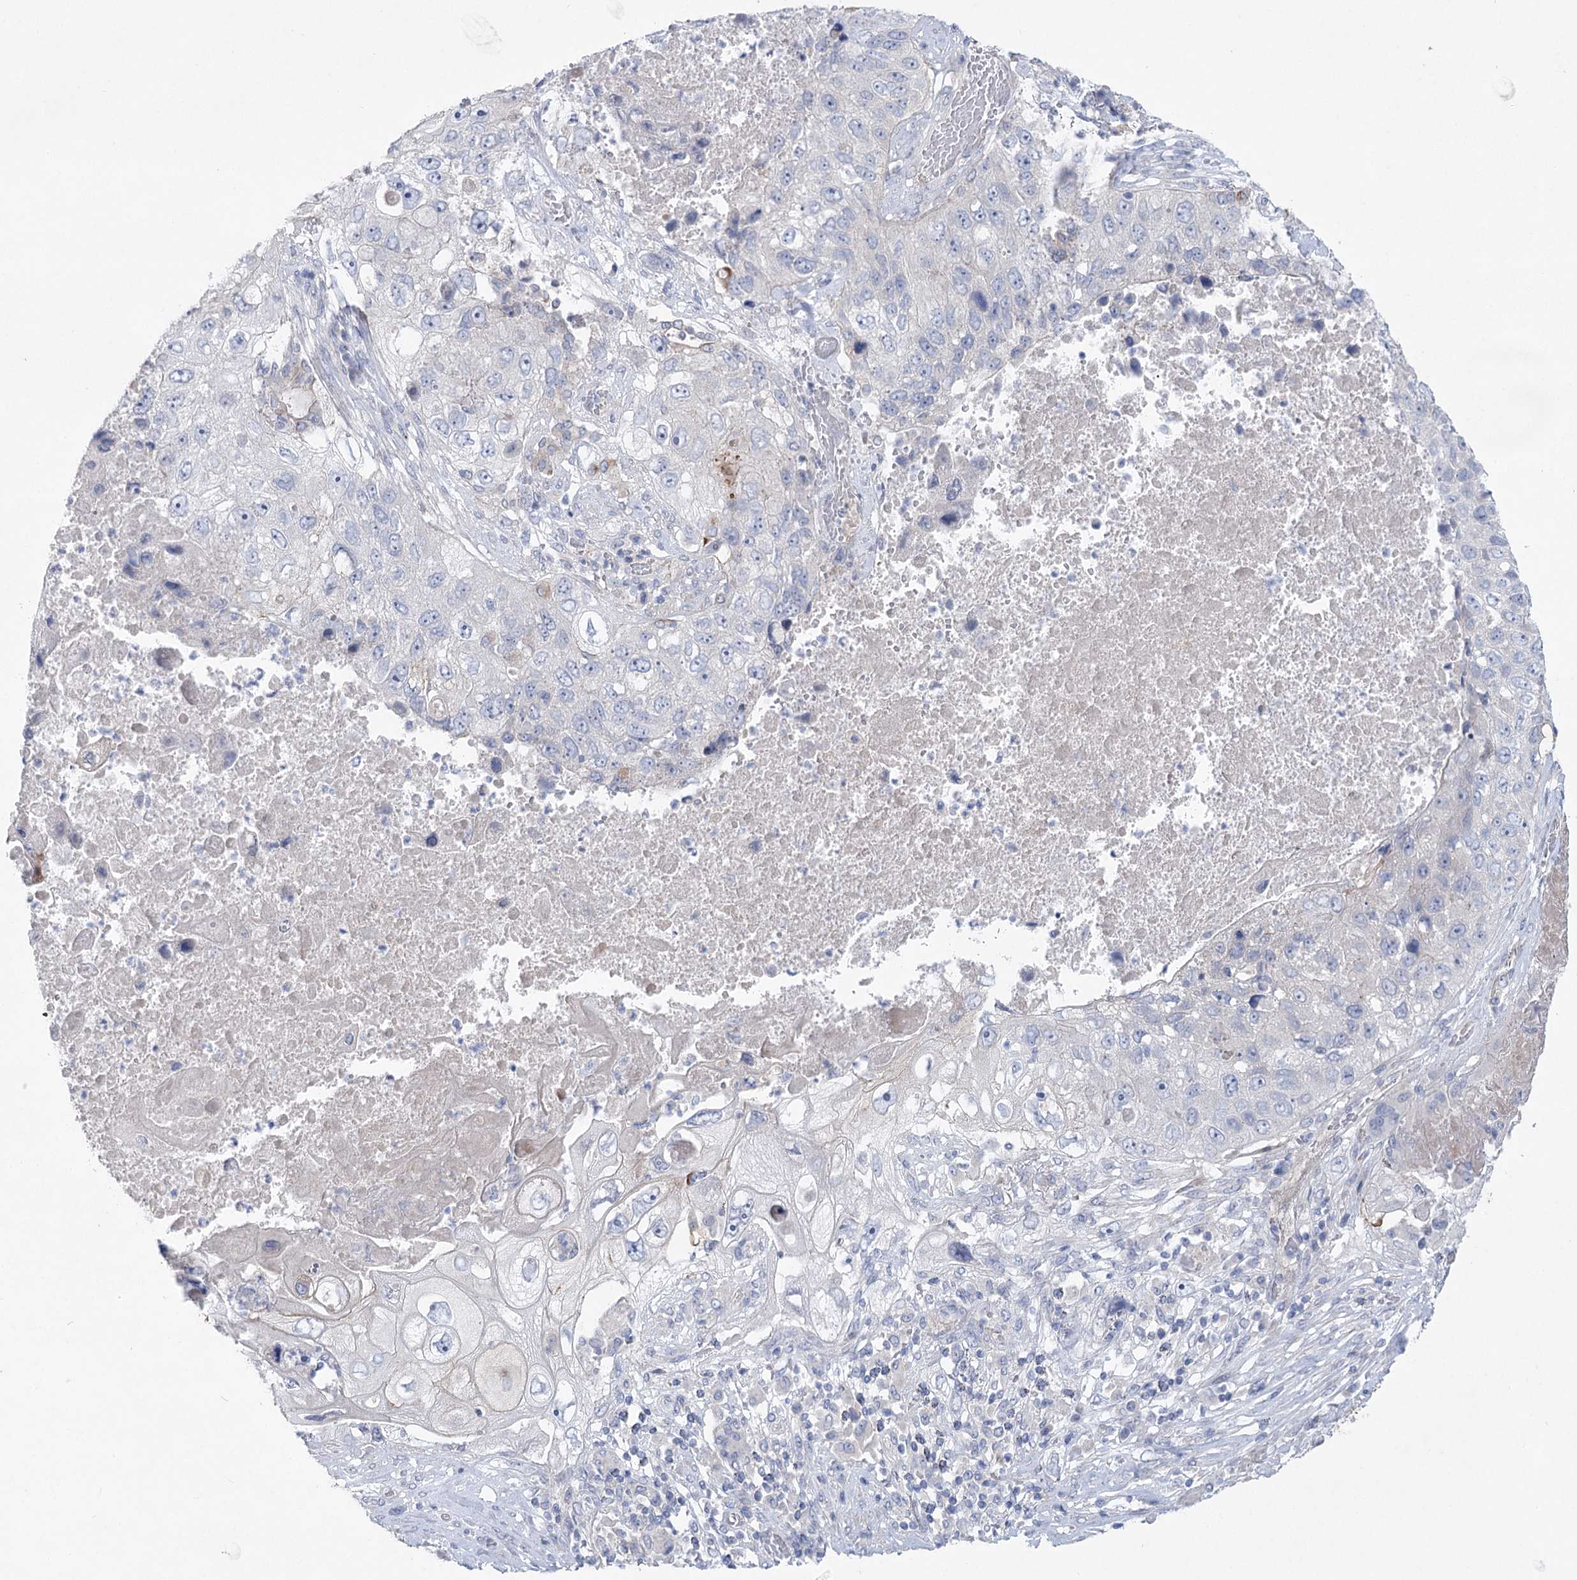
{"staining": {"intensity": "negative", "quantity": "none", "location": "none"}, "tissue": "lung cancer", "cell_type": "Tumor cells", "image_type": "cancer", "snomed": [{"axis": "morphology", "description": "Squamous cell carcinoma, NOS"}, {"axis": "topography", "description": "Lung"}], "caption": "Protein analysis of lung squamous cell carcinoma exhibits no significant expression in tumor cells. The staining was performed using DAB (3,3'-diaminobenzidine) to visualize the protein expression in brown, while the nuclei were stained in blue with hematoxylin (Magnification: 20x).", "gene": "SCN11A", "patient": {"sex": "male", "age": 61}}